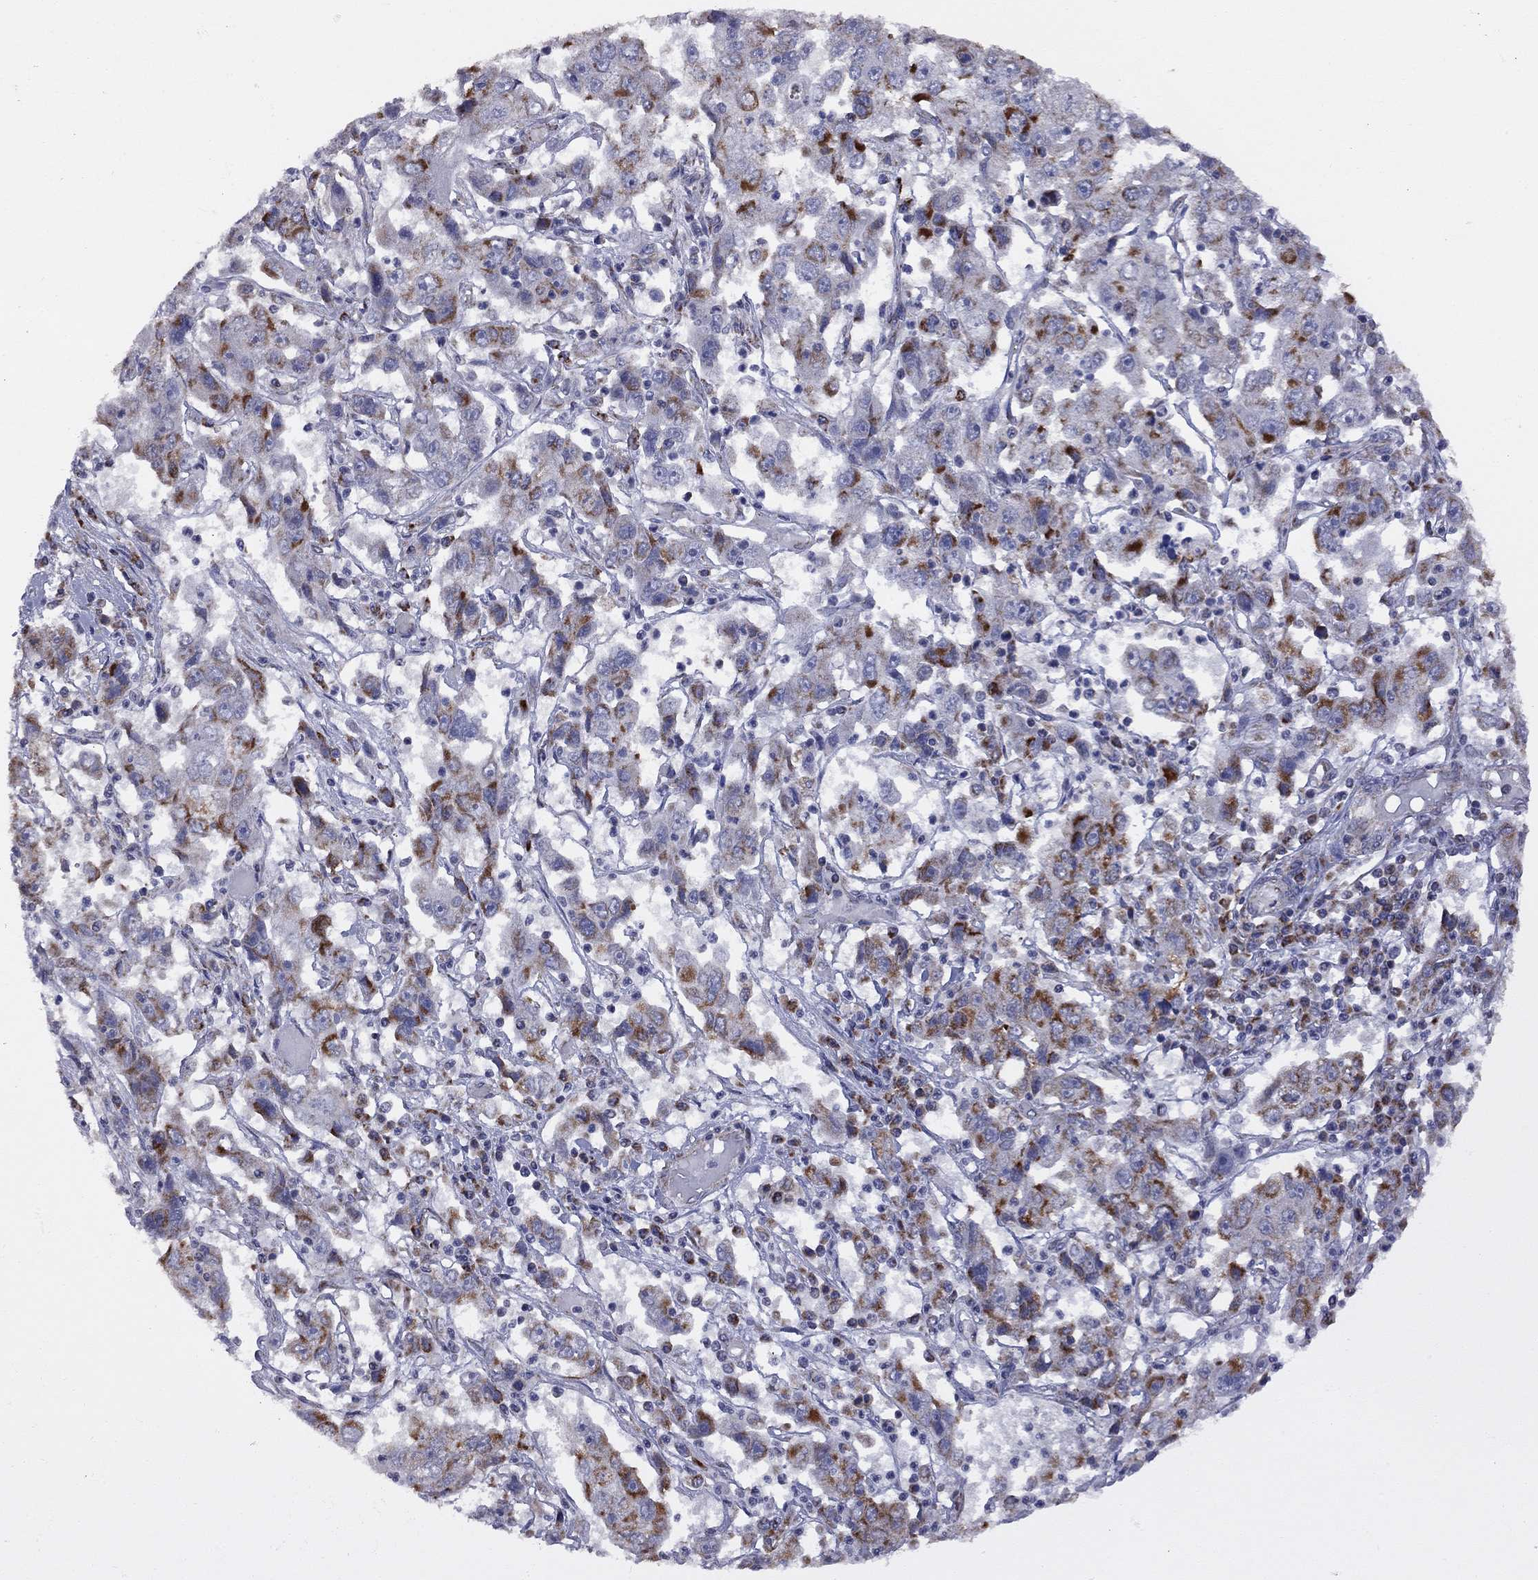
{"staining": {"intensity": "strong", "quantity": "<25%", "location": "cytoplasmic/membranous"}, "tissue": "cervical cancer", "cell_type": "Tumor cells", "image_type": "cancer", "snomed": [{"axis": "morphology", "description": "Squamous cell carcinoma, NOS"}, {"axis": "topography", "description": "Cervix"}], "caption": "Protein analysis of cervical cancer tissue demonstrates strong cytoplasmic/membranous positivity in approximately <25% of tumor cells.", "gene": "NDUFB1", "patient": {"sex": "female", "age": 36}}